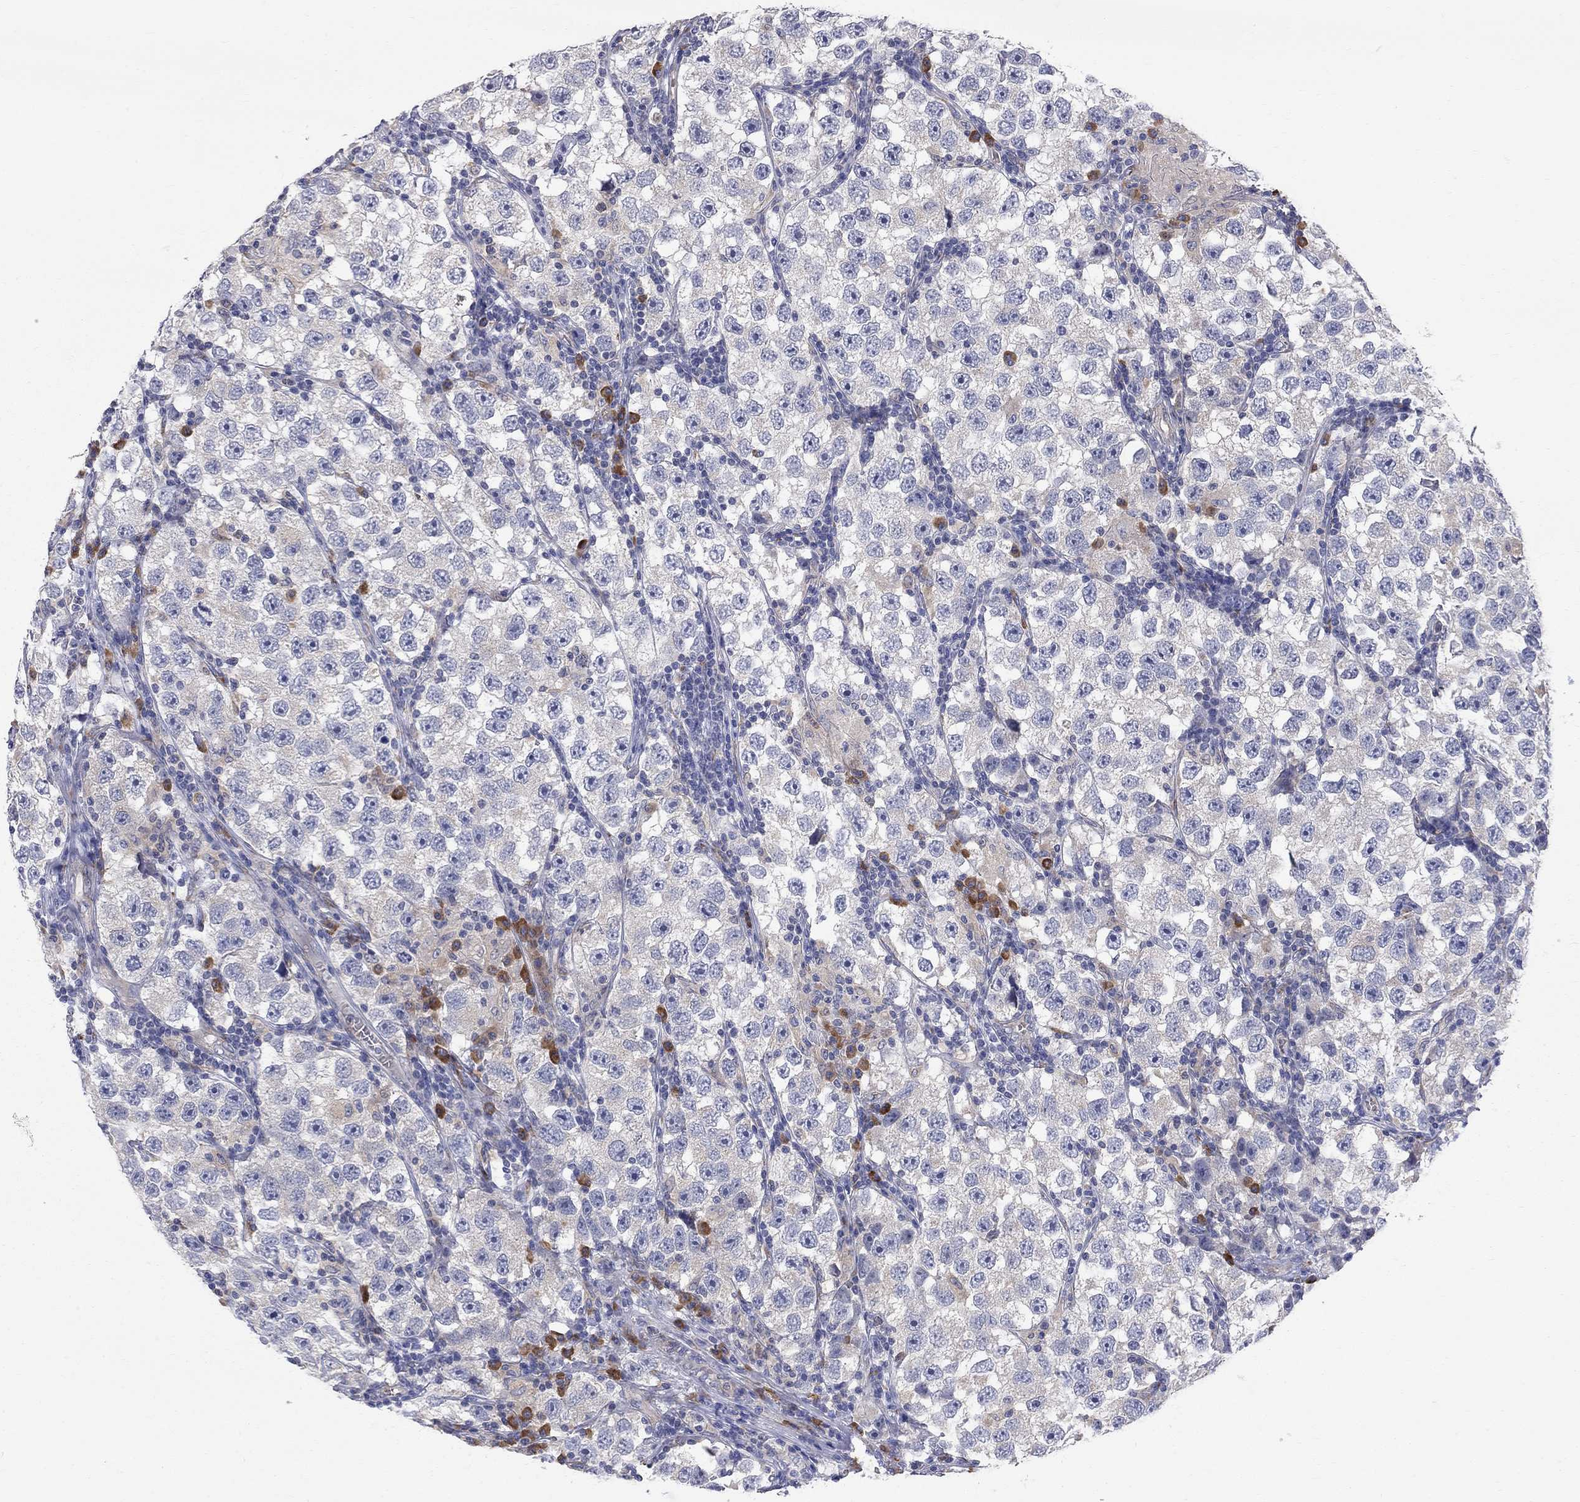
{"staining": {"intensity": "negative", "quantity": "none", "location": "none"}, "tissue": "testis cancer", "cell_type": "Tumor cells", "image_type": "cancer", "snomed": [{"axis": "morphology", "description": "Seminoma, NOS"}, {"axis": "topography", "description": "Testis"}], "caption": "IHC of testis cancer (seminoma) reveals no positivity in tumor cells.", "gene": "CASTOR1", "patient": {"sex": "male", "age": 26}}